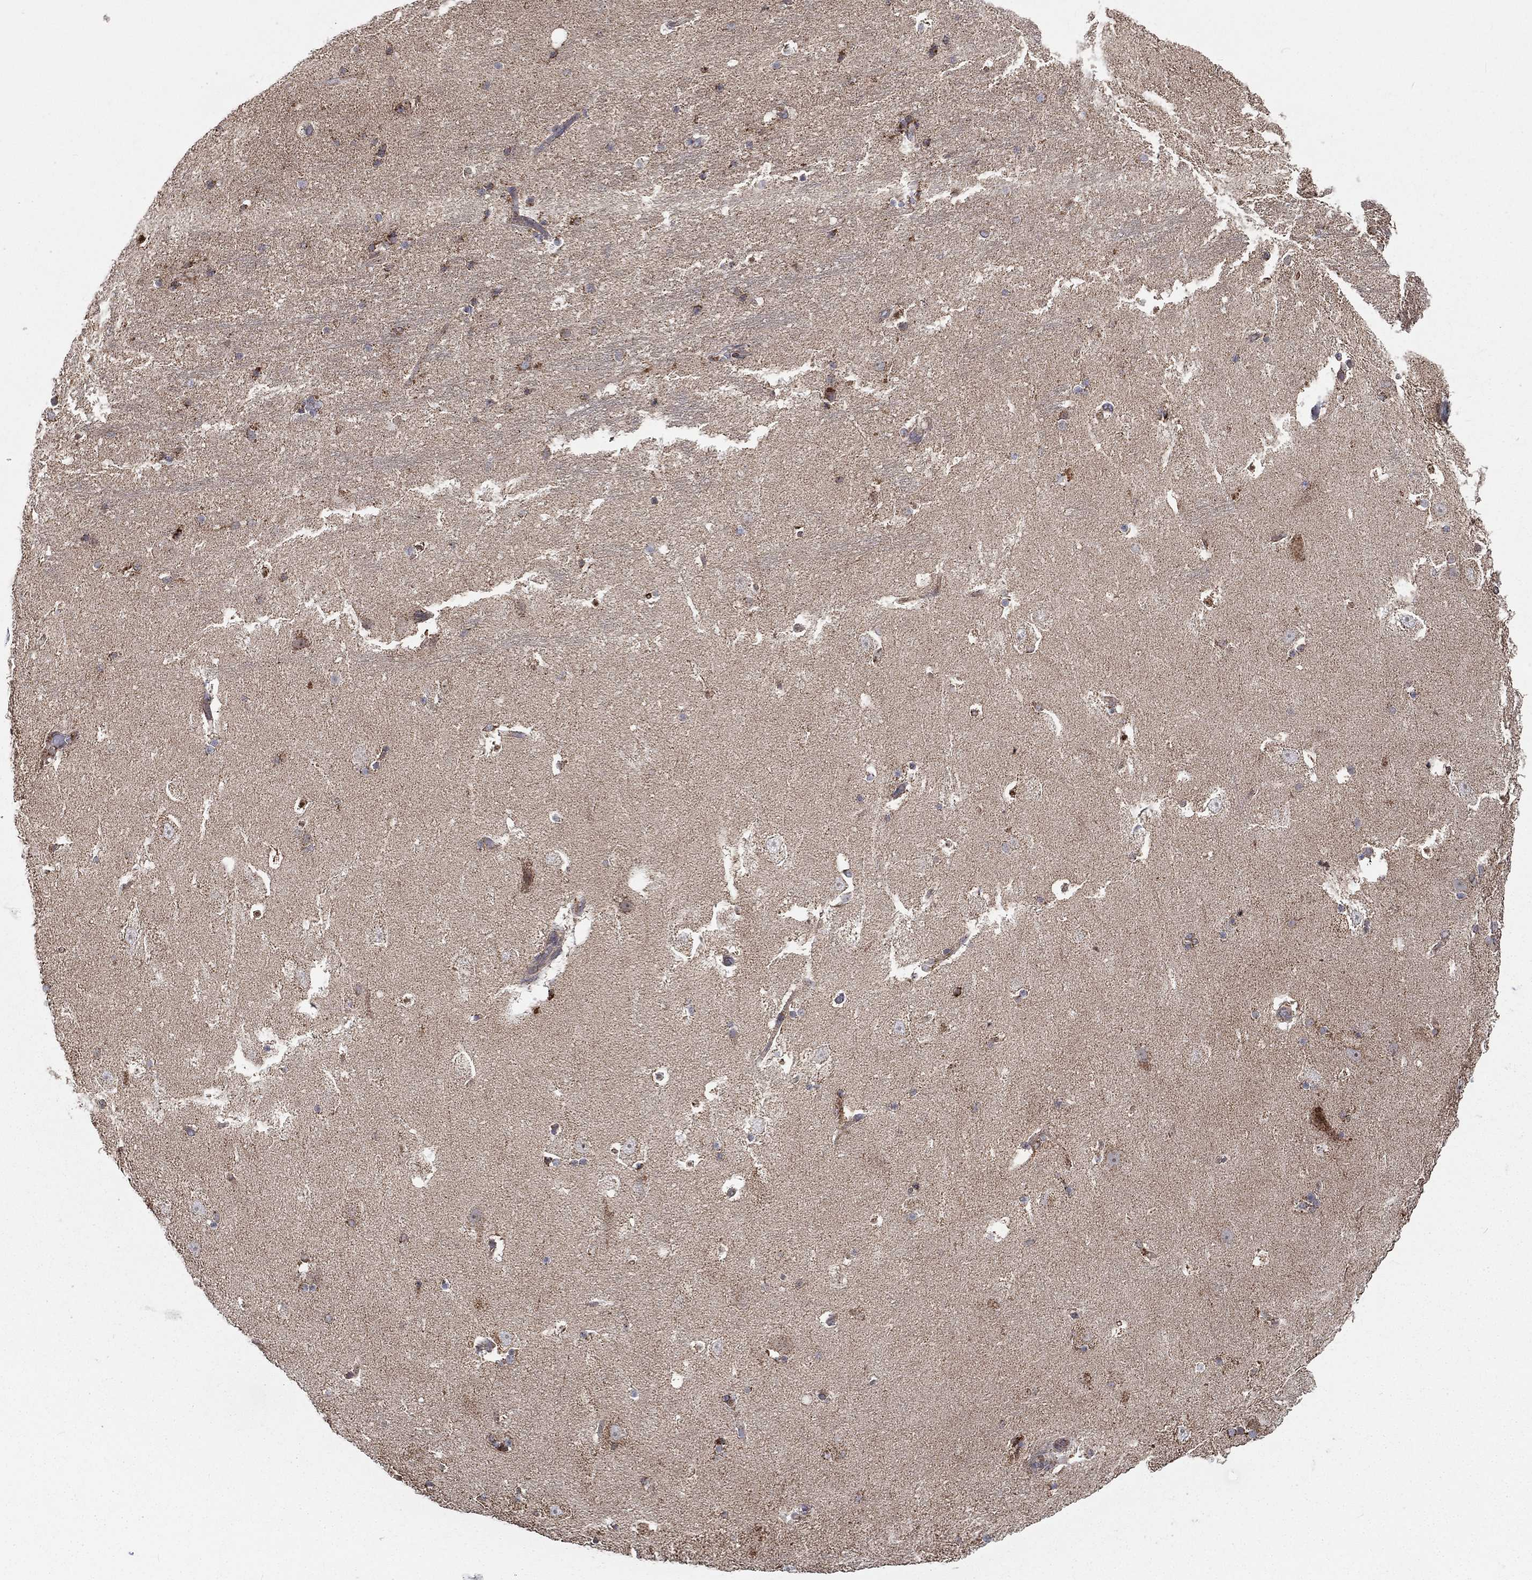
{"staining": {"intensity": "moderate", "quantity": "25%-75%", "location": "cytoplasmic/membranous"}, "tissue": "hippocampus", "cell_type": "Glial cells", "image_type": "normal", "snomed": [{"axis": "morphology", "description": "Normal tissue, NOS"}, {"axis": "topography", "description": "Hippocampus"}], "caption": "High-power microscopy captured an IHC histopathology image of unremarkable hippocampus, revealing moderate cytoplasmic/membranous positivity in about 25%-75% of glial cells.", "gene": "RIN3", "patient": {"sex": "male", "age": 51}}